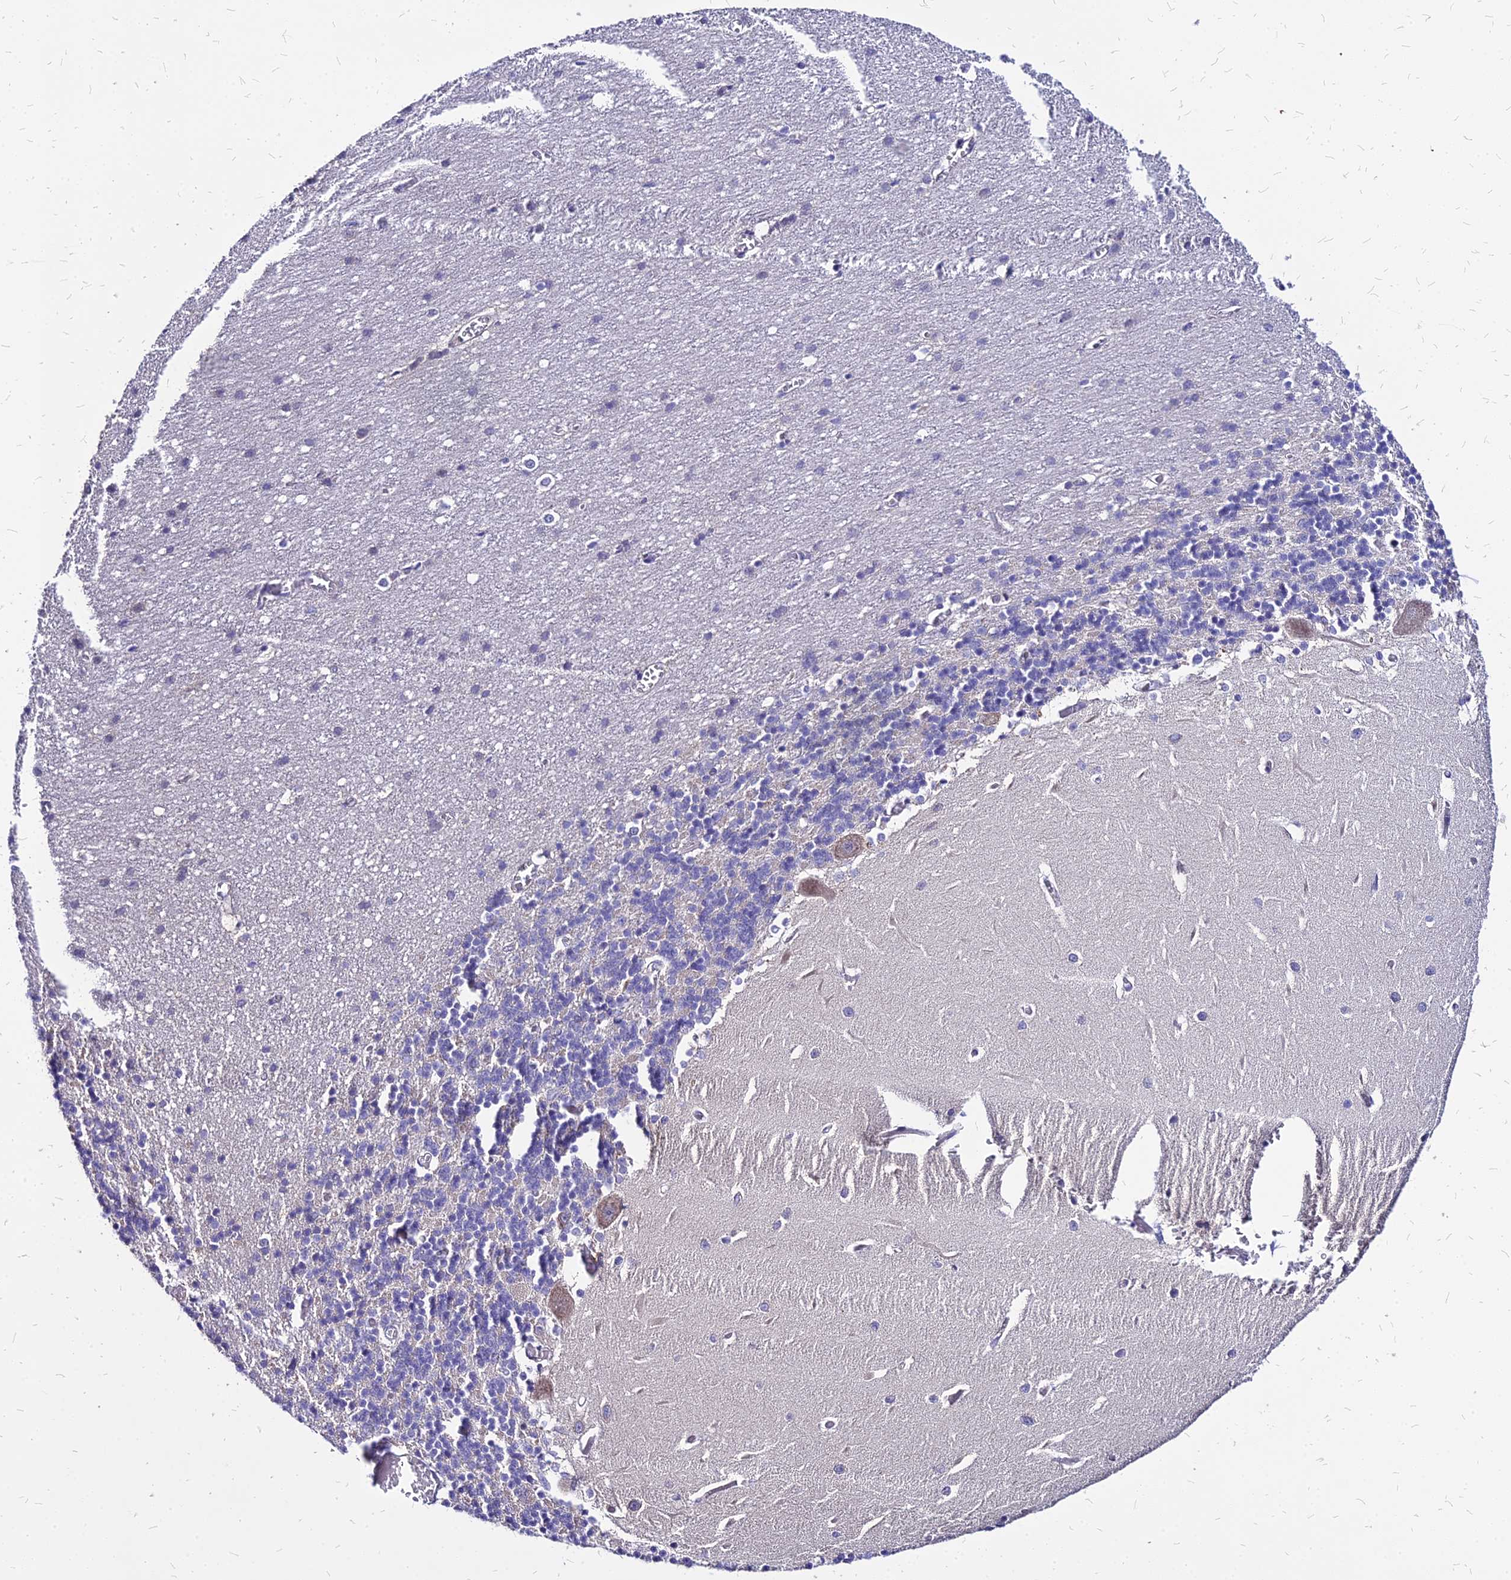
{"staining": {"intensity": "negative", "quantity": "none", "location": "none"}, "tissue": "cerebellum", "cell_type": "Cells in granular layer", "image_type": "normal", "snomed": [{"axis": "morphology", "description": "Normal tissue, NOS"}, {"axis": "topography", "description": "Cerebellum"}], "caption": "A micrograph of cerebellum stained for a protein shows no brown staining in cells in granular layer. (Stains: DAB (3,3'-diaminobenzidine) immunohistochemistry with hematoxylin counter stain, Microscopy: brightfield microscopy at high magnification).", "gene": "COMMD10", "patient": {"sex": "male", "age": 37}}